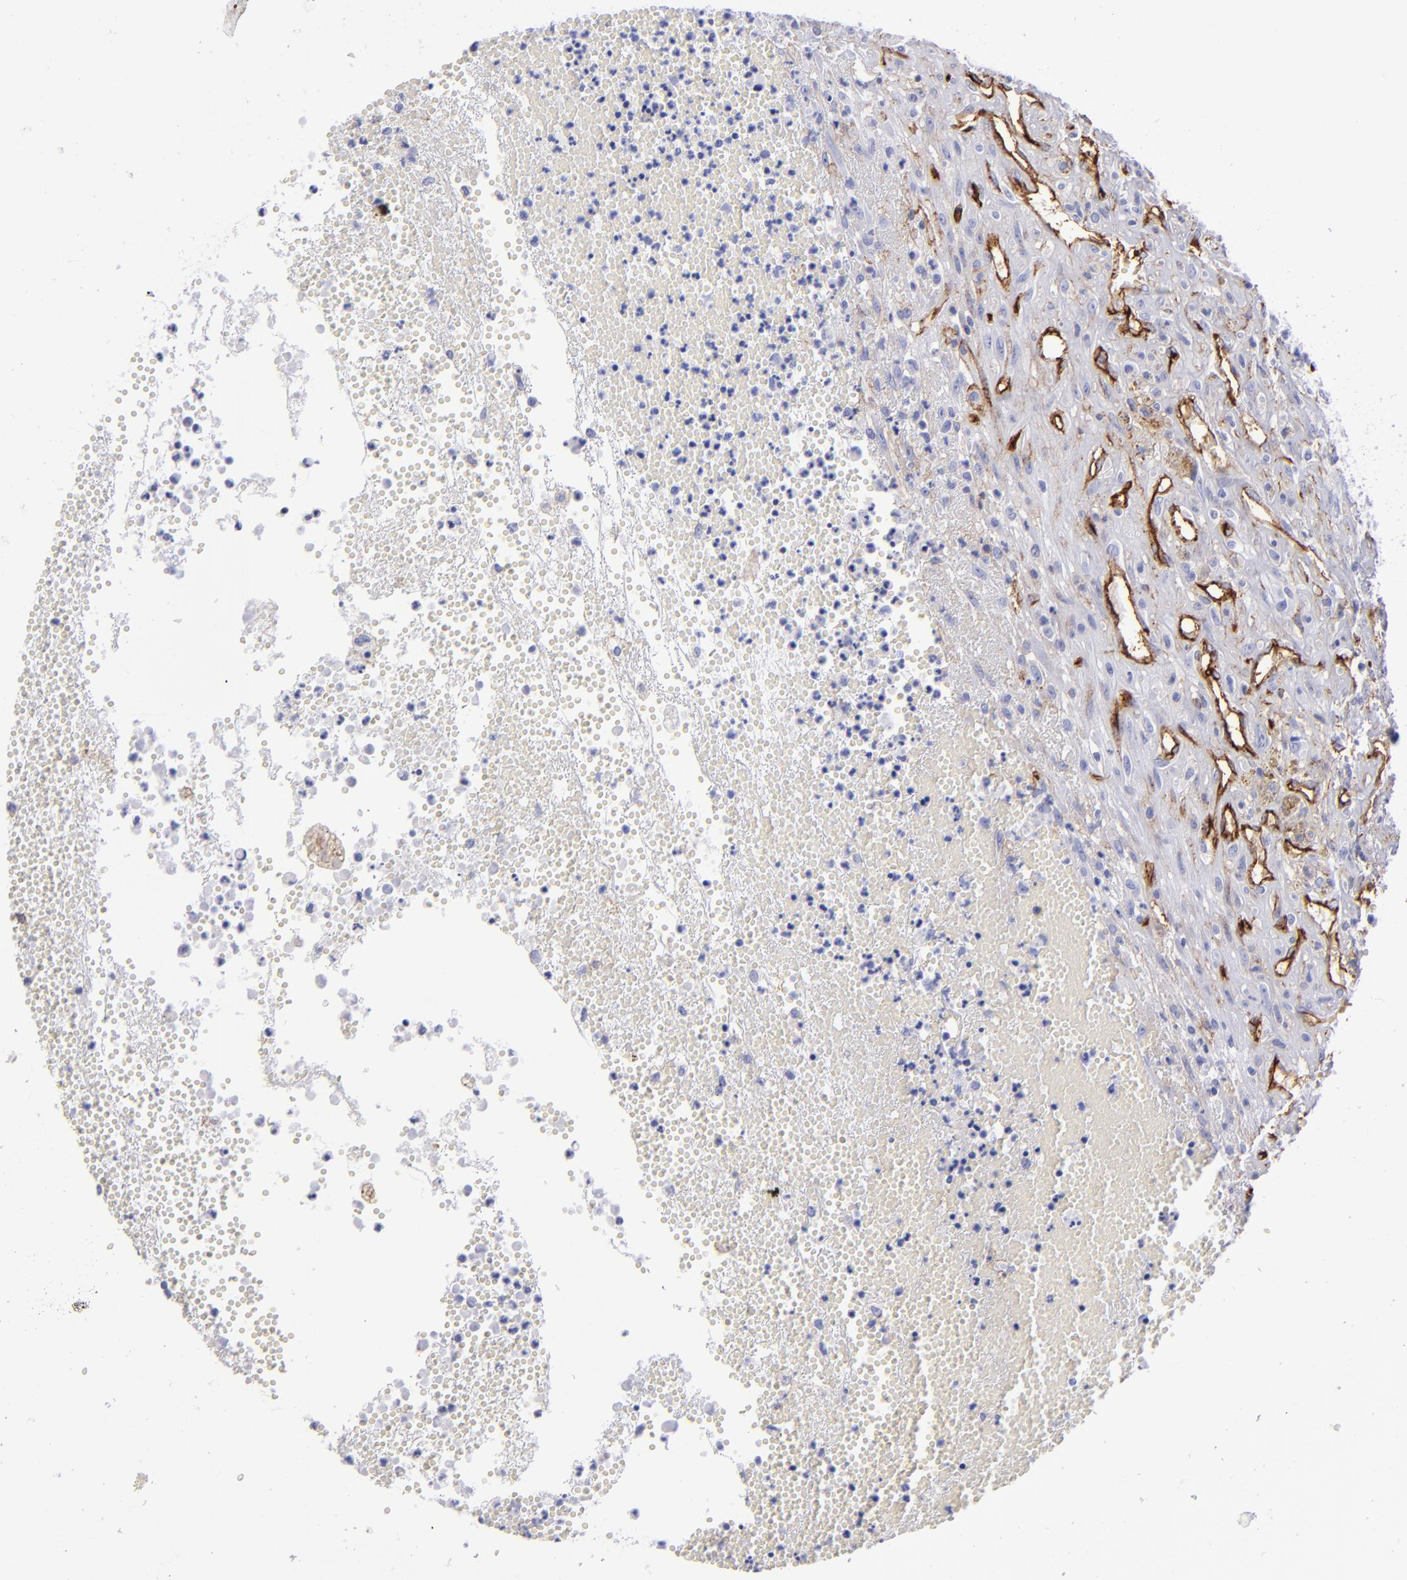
{"staining": {"intensity": "negative", "quantity": "none", "location": "none"}, "tissue": "glioma", "cell_type": "Tumor cells", "image_type": "cancer", "snomed": [{"axis": "morphology", "description": "Glioma, malignant, High grade"}, {"axis": "topography", "description": "Brain"}], "caption": "Immunohistochemistry micrograph of malignant glioma (high-grade) stained for a protein (brown), which shows no positivity in tumor cells.", "gene": "ACE", "patient": {"sex": "male", "age": 66}}